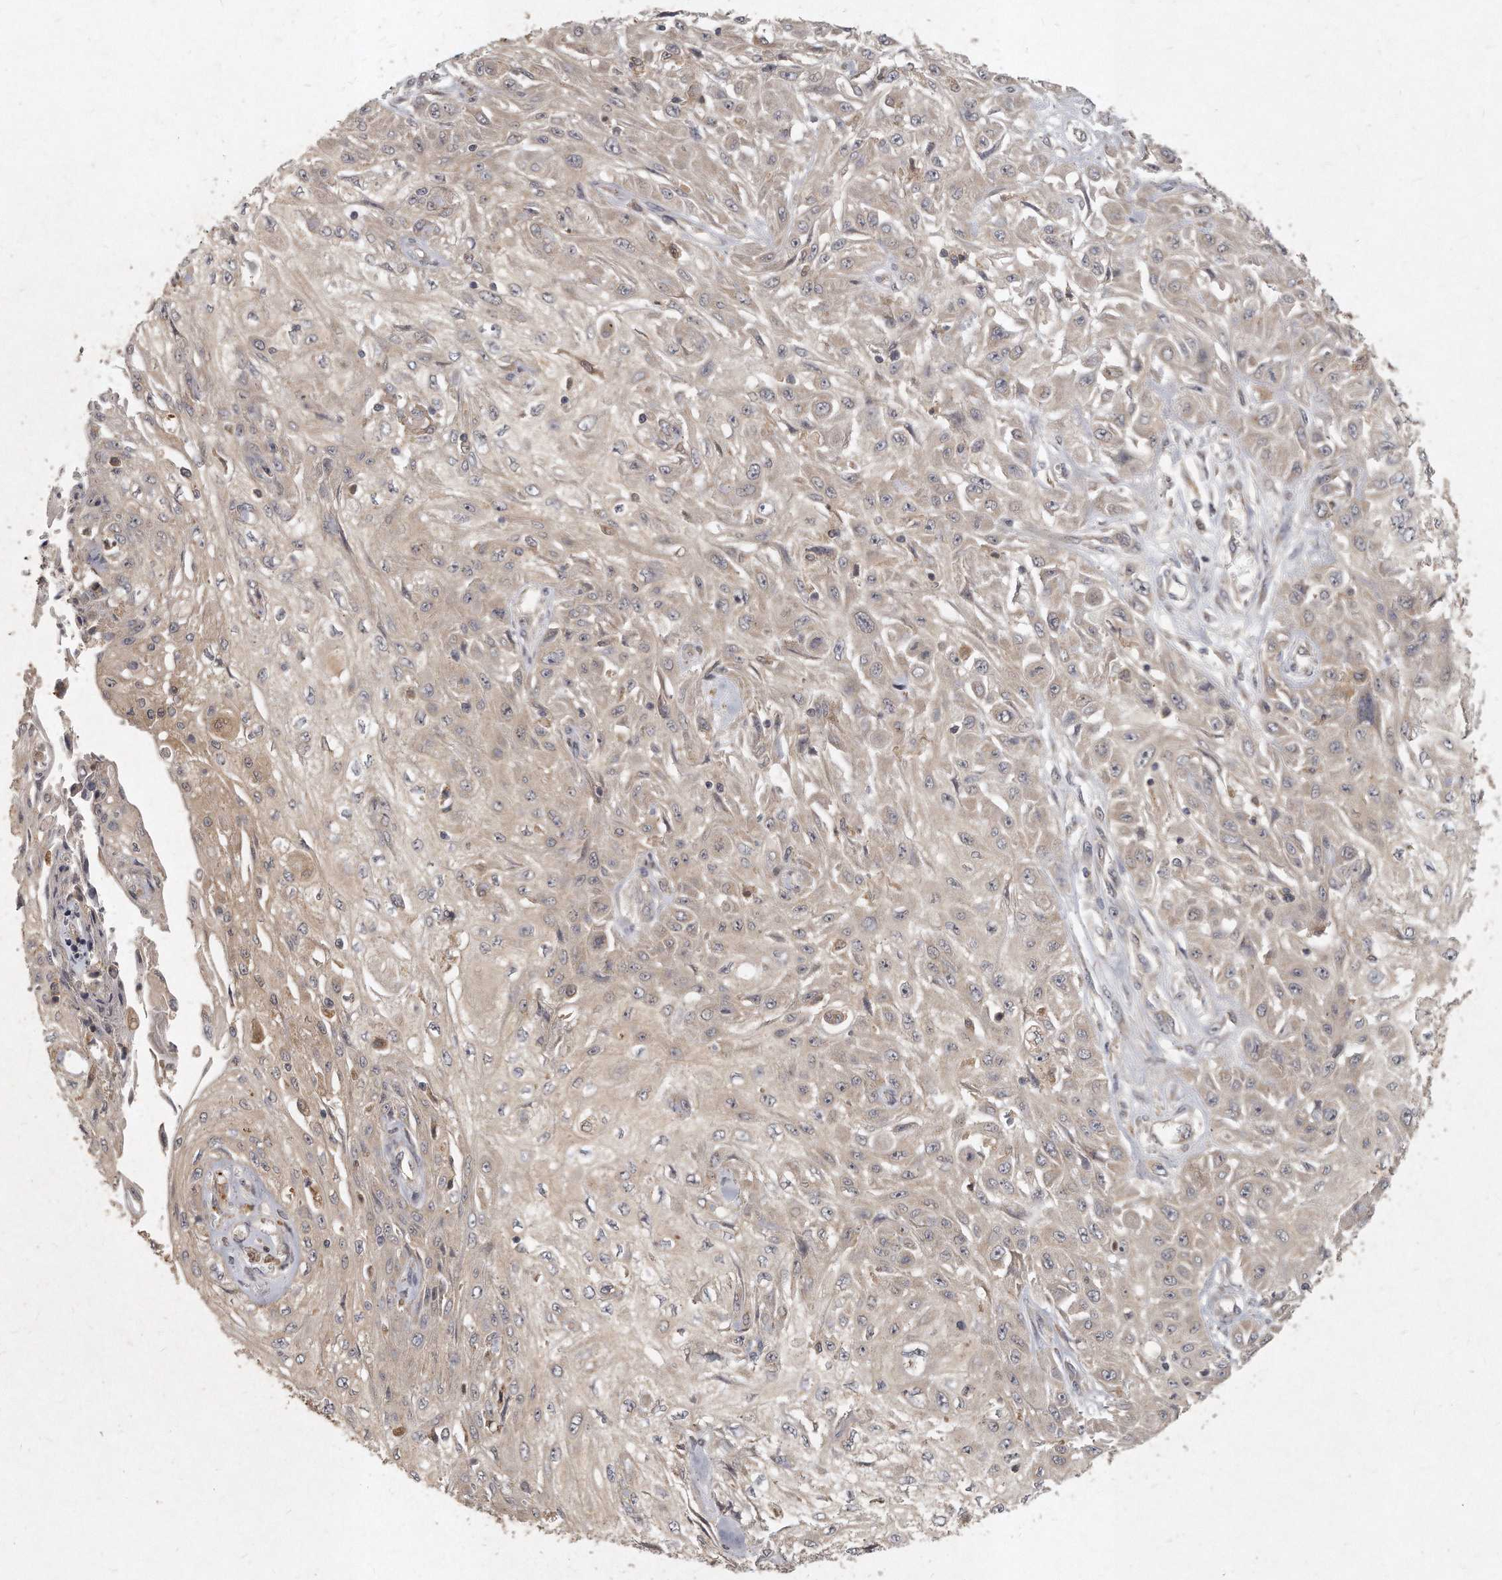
{"staining": {"intensity": "moderate", "quantity": "<25%", "location": "cytoplasmic/membranous"}, "tissue": "skin cancer", "cell_type": "Tumor cells", "image_type": "cancer", "snomed": [{"axis": "morphology", "description": "Squamous cell carcinoma, NOS"}, {"axis": "morphology", "description": "Squamous cell carcinoma, metastatic, NOS"}, {"axis": "topography", "description": "Skin"}, {"axis": "topography", "description": "Lymph node"}], "caption": "DAB immunohistochemical staining of human skin metastatic squamous cell carcinoma shows moderate cytoplasmic/membranous protein positivity in approximately <25% of tumor cells.", "gene": "LGALS8", "patient": {"sex": "male", "age": 75}}